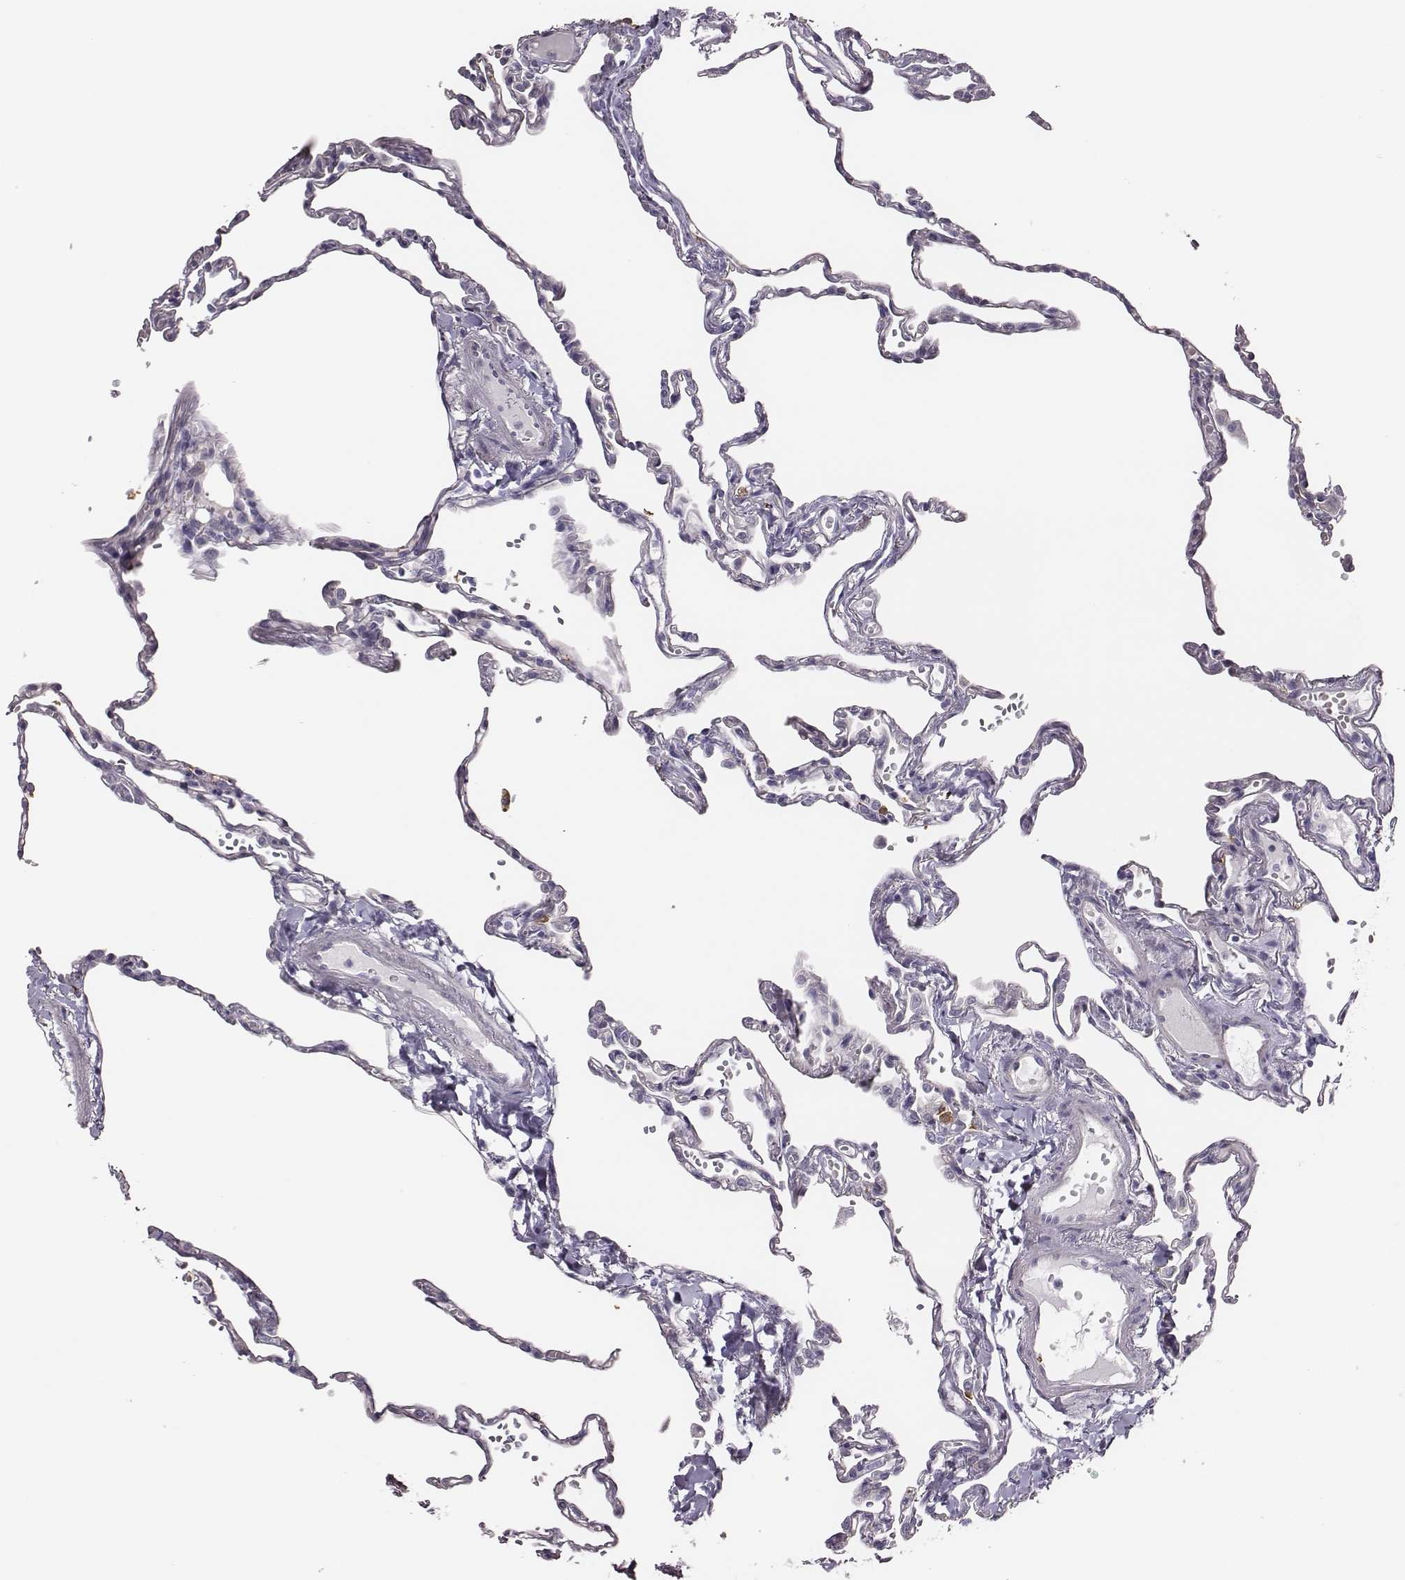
{"staining": {"intensity": "moderate", "quantity": "<25%", "location": "nuclear"}, "tissue": "lung", "cell_type": "Alveolar cells", "image_type": "normal", "snomed": [{"axis": "morphology", "description": "Normal tissue, NOS"}, {"axis": "topography", "description": "Lung"}], "caption": "Immunohistochemistry (DAB) staining of normal human lung demonstrates moderate nuclear protein expression in about <25% of alveolar cells. Nuclei are stained in blue.", "gene": "SCML2", "patient": {"sex": "male", "age": 78}}